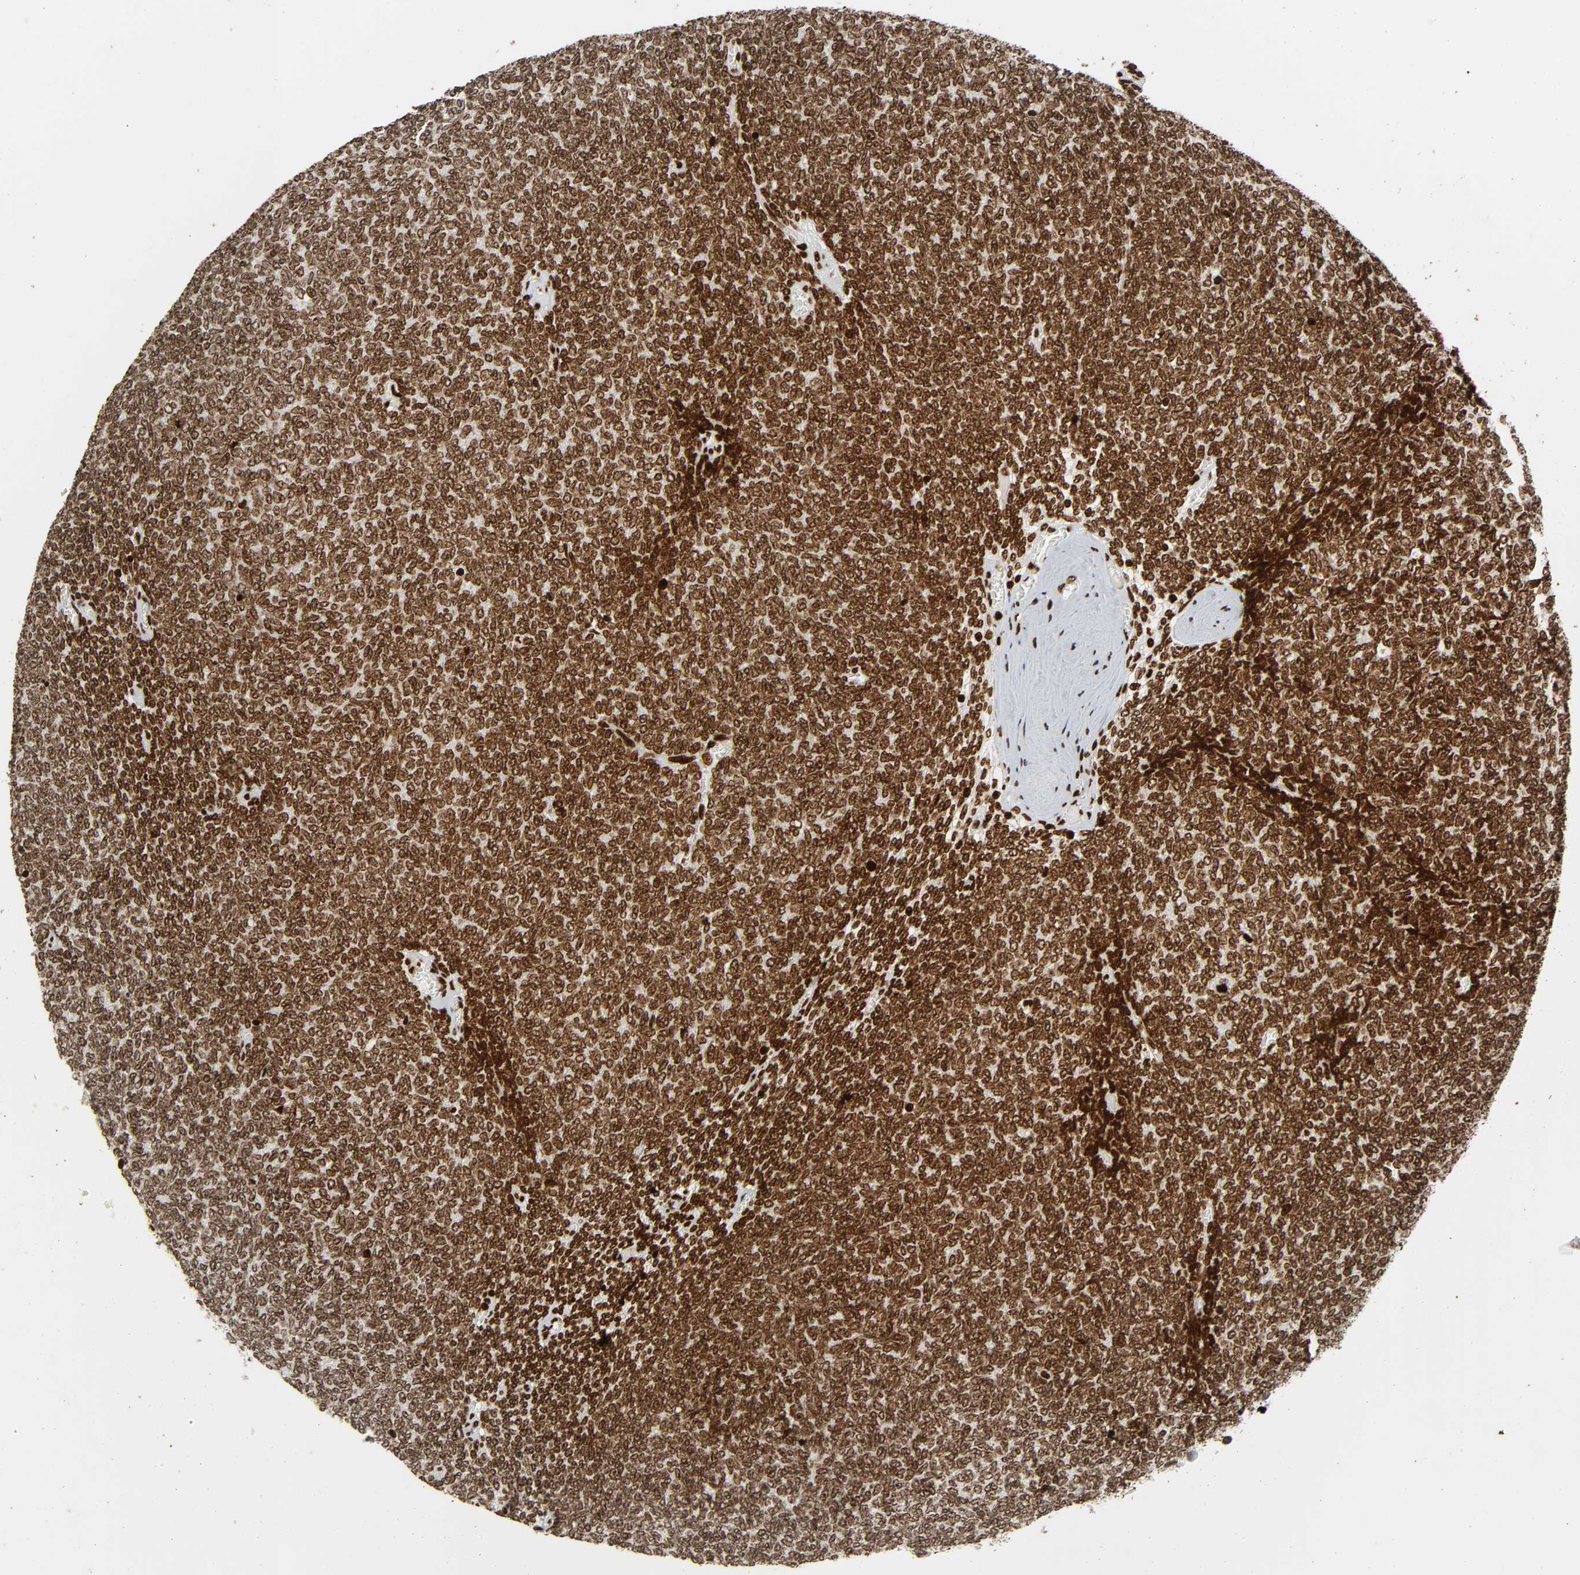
{"staining": {"intensity": "strong", "quantity": ">75%", "location": "nuclear"}, "tissue": "renal cancer", "cell_type": "Tumor cells", "image_type": "cancer", "snomed": [{"axis": "morphology", "description": "Neoplasm, malignant, NOS"}, {"axis": "topography", "description": "Kidney"}], "caption": "Approximately >75% of tumor cells in human neoplasm (malignant) (renal) exhibit strong nuclear protein expression as visualized by brown immunohistochemical staining.", "gene": "RXRA", "patient": {"sex": "male", "age": 28}}